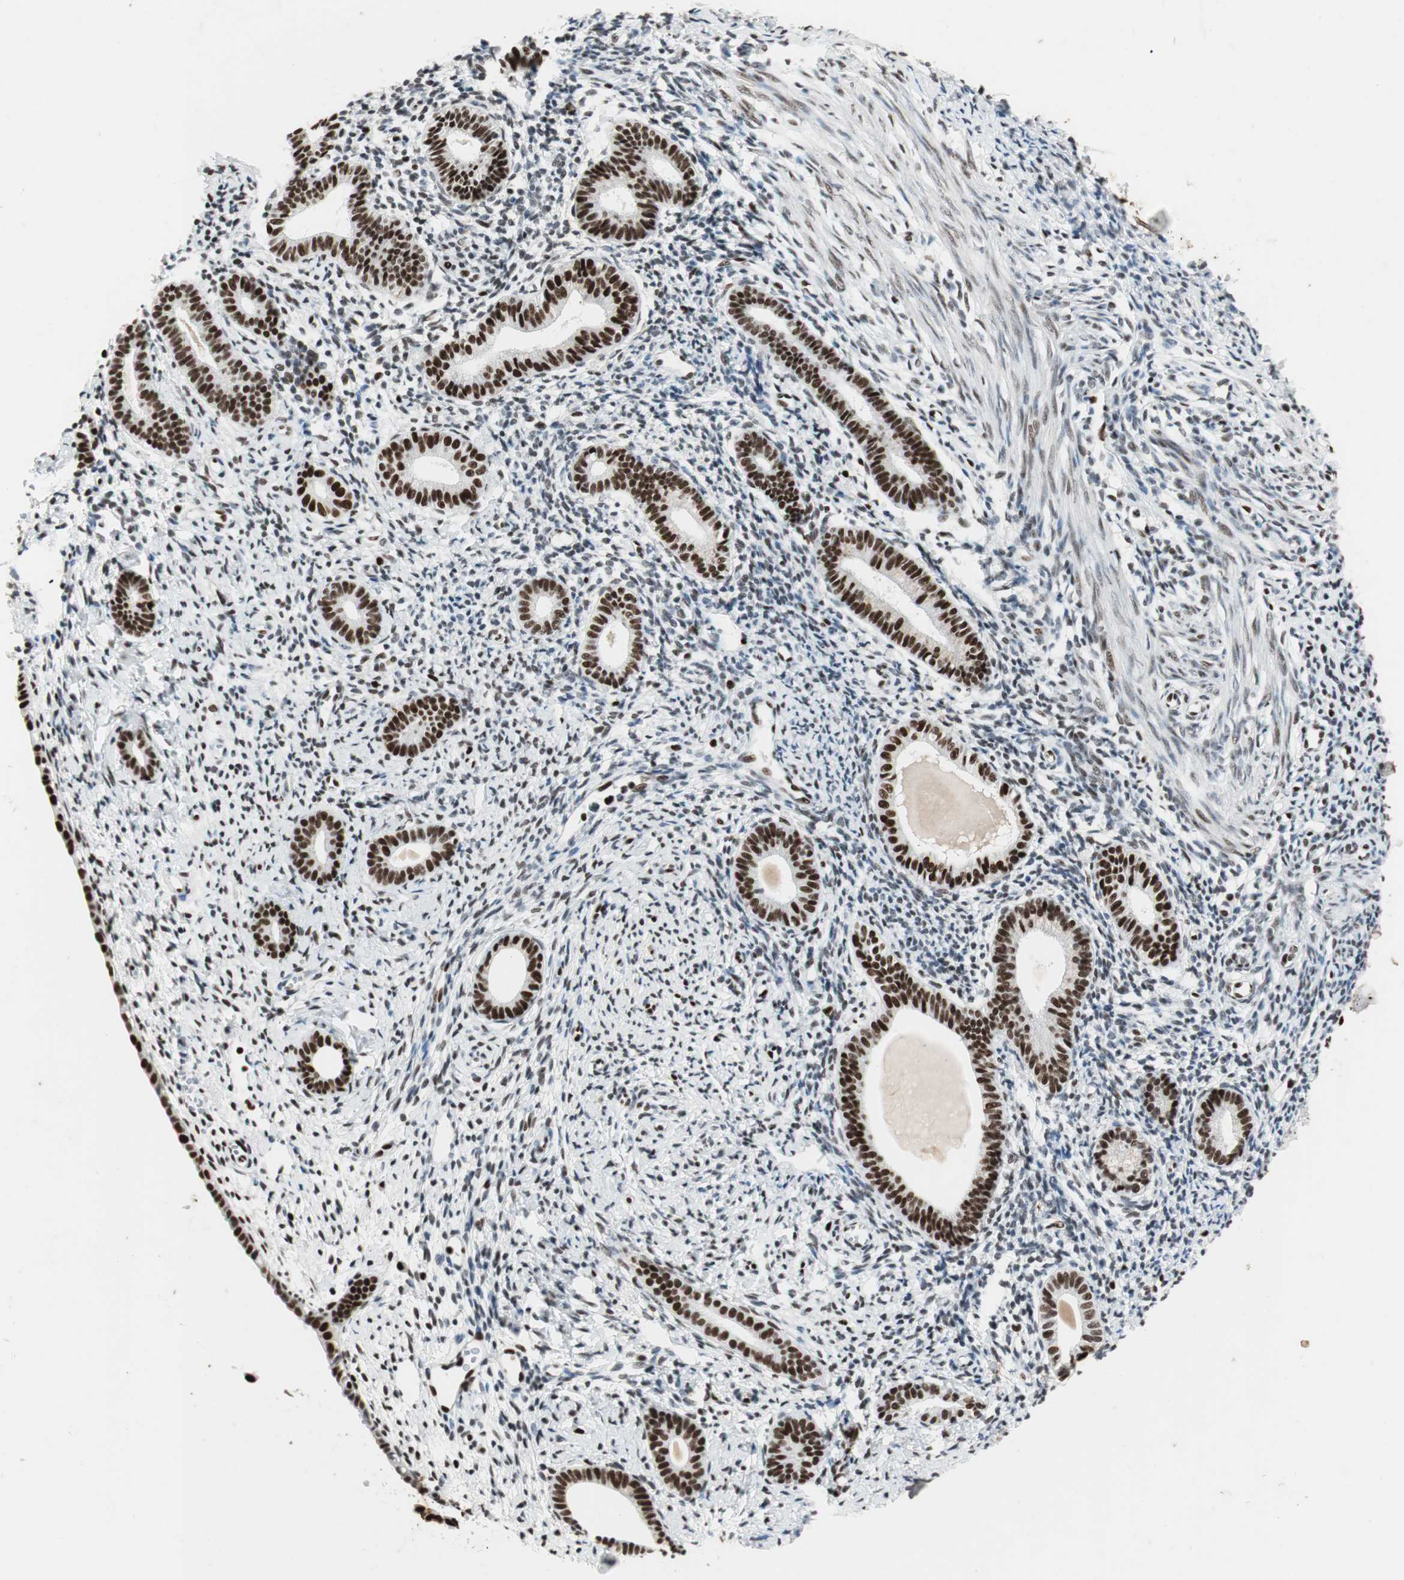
{"staining": {"intensity": "strong", "quantity": ">75%", "location": "nuclear"}, "tissue": "endometrium", "cell_type": "Cells in endometrial stroma", "image_type": "normal", "snomed": [{"axis": "morphology", "description": "Normal tissue, NOS"}, {"axis": "topography", "description": "Endometrium"}], "caption": "High-magnification brightfield microscopy of benign endometrium stained with DAB (brown) and counterstained with hematoxylin (blue). cells in endometrial stroma exhibit strong nuclear staining is seen in about>75% of cells. The staining was performed using DAB (3,3'-diaminobenzidine) to visualize the protein expression in brown, while the nuclei were stained in blue with hematoxylin (Magnification: 20x).", "gene": "PSME3", "patient": {"sex": "female", "age": 71}}